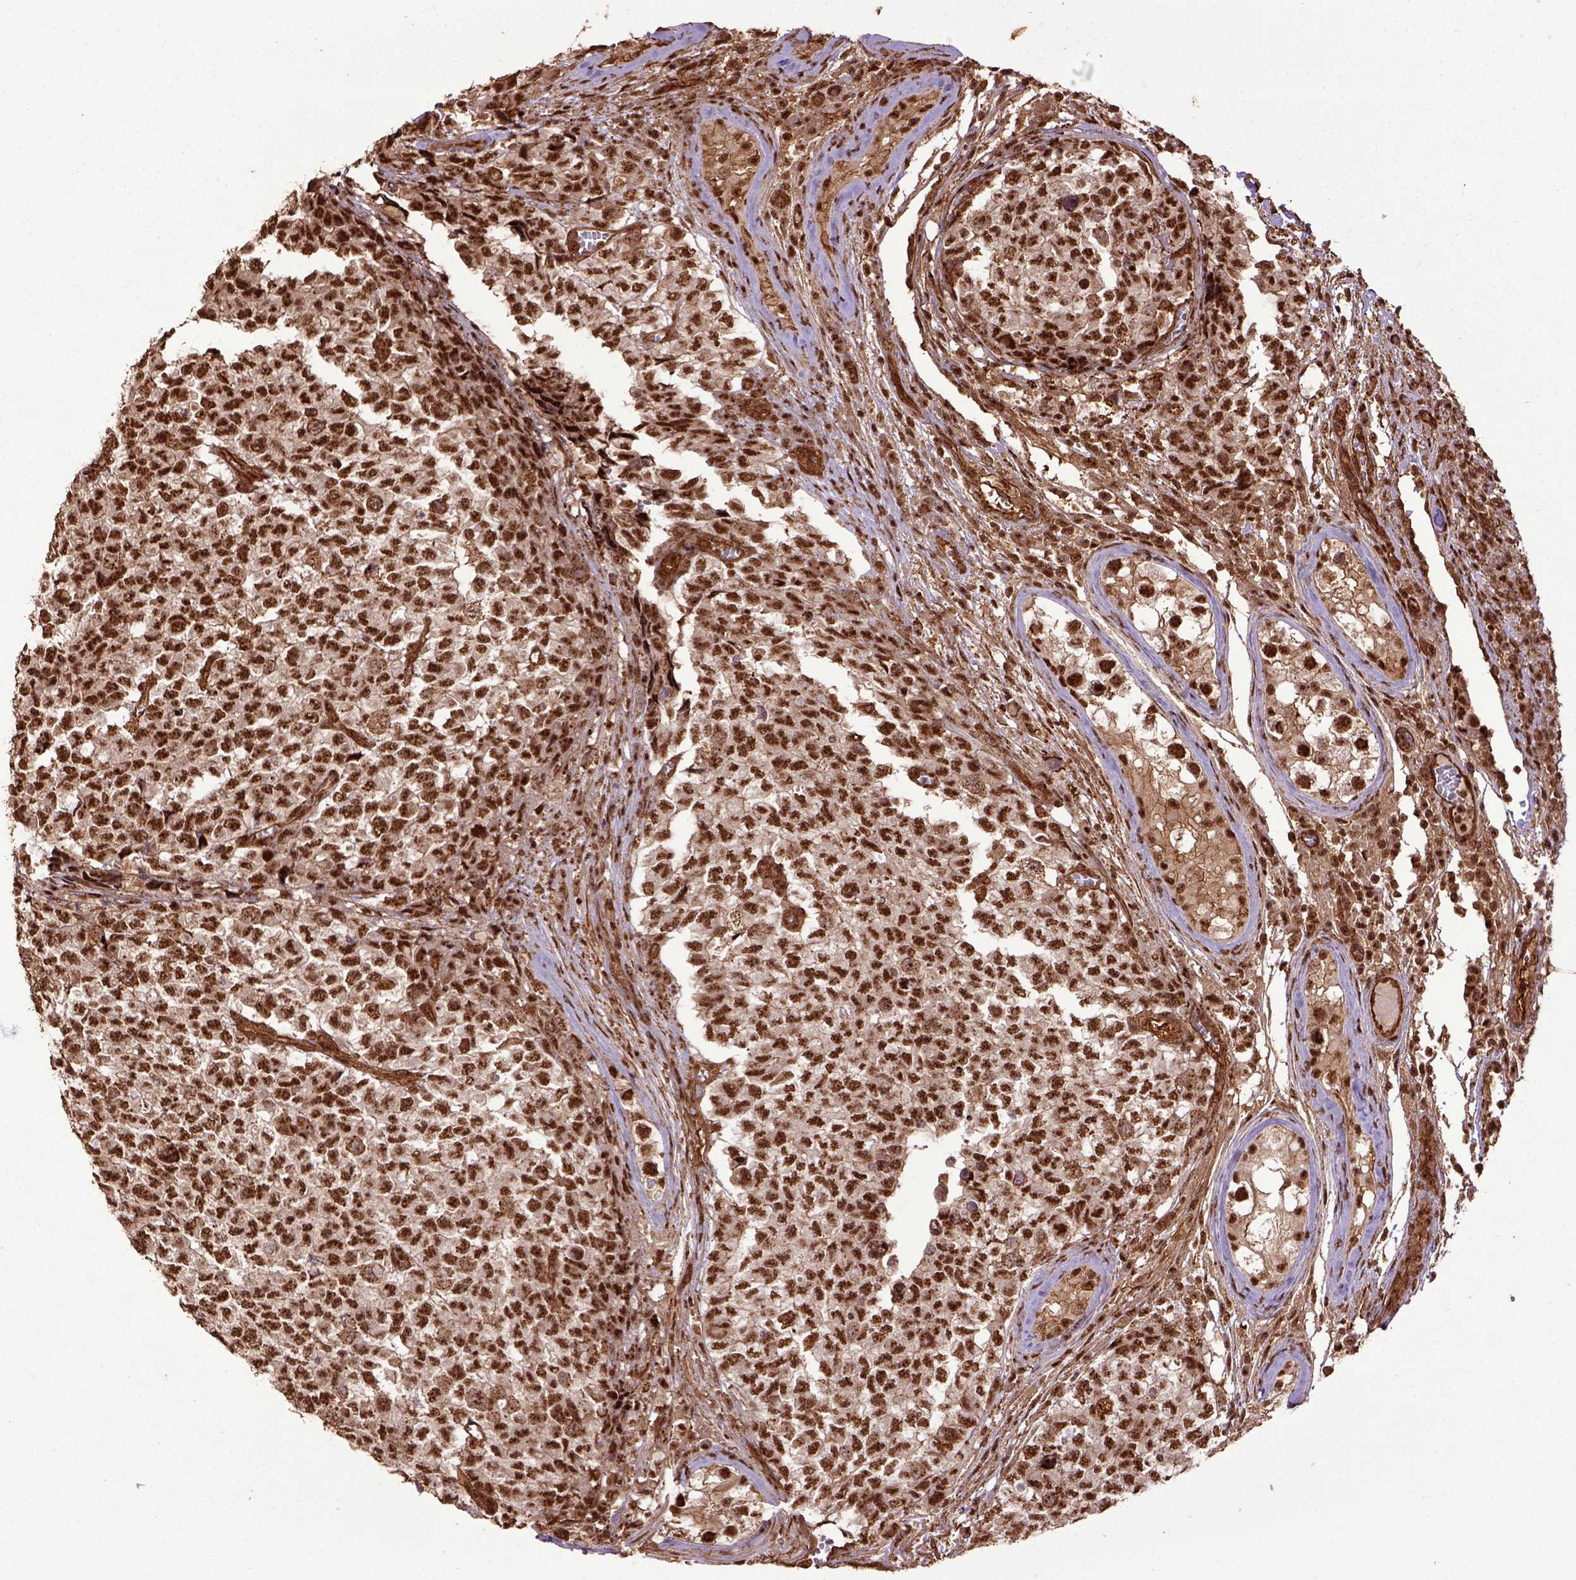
{"staining": {"intensity": "strong", "quantity": ">75%", "location": "nuclear"}, "tissue": "testis cancer", "cell_type": "Tumor cells", "image_type": "cancer", "snomed": [{"axis": "morphology", "description": "Carcinoma, Embryonal, NOS"}, {"axis": "topography", "description": "Testis"}], "caption": "Immunohistochemistry (IHC) (DAB (3,3'-diaminobenzidine)) staining of testis cancer exhibits strong nuclear protein expression in approximately >75% of tumor cells.", "gene": "PPIG", "patient": {"sex": "male", "age": 23}}